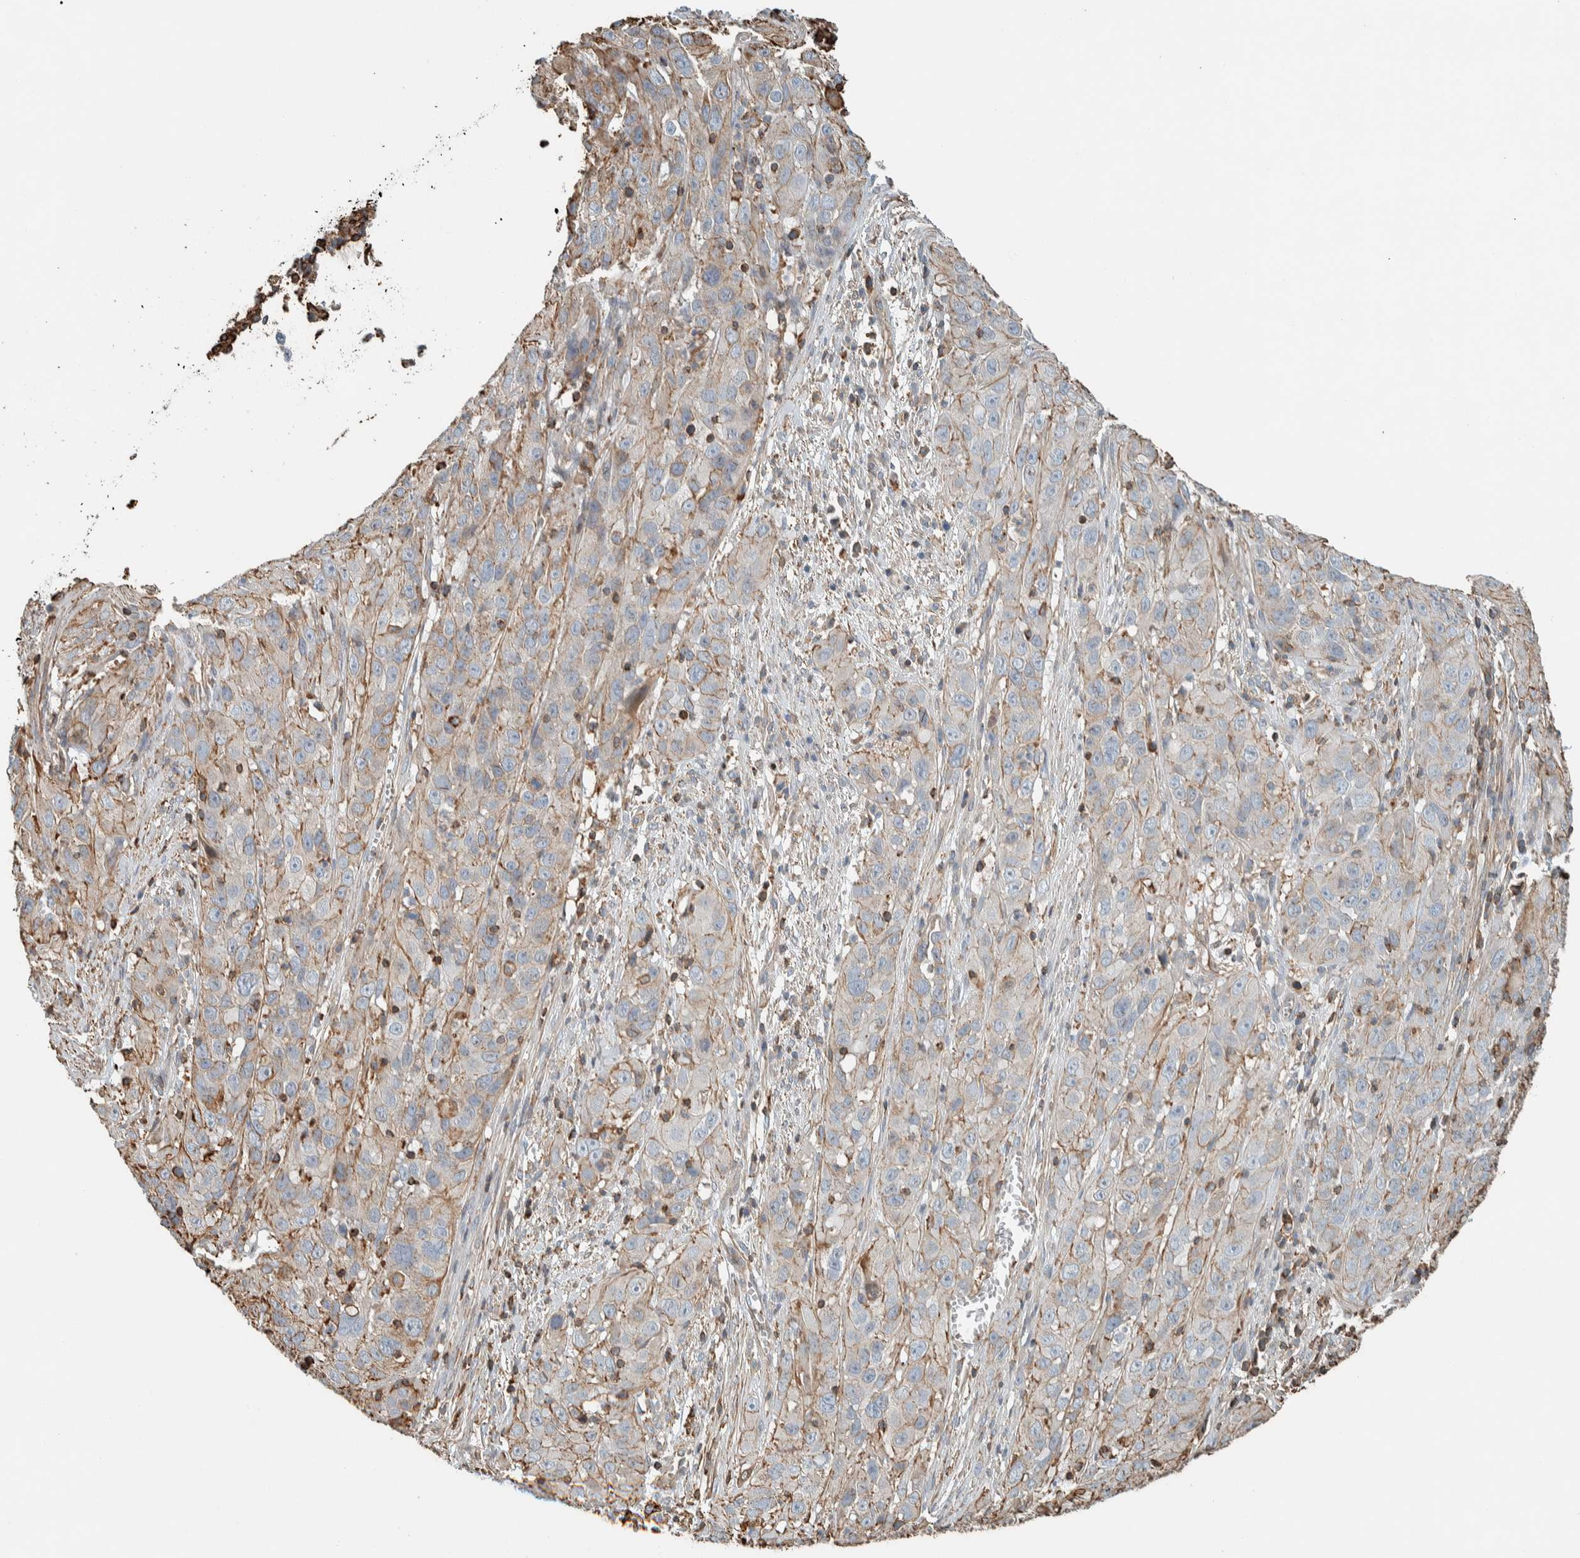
{"staining": {"intensity": "negative", "quantity": "none", "location": "none"}, "tissue": "cervical cancer", "cell_type": "Tumor cells", "image_type": "cancer", "snomed": [{"axis": "morphology", "description": "Squamous cell carcinoma, NOS"}, {"axis": "topography", "description": "Cervix"}], "caption": "Immunohistochemistry histopathology image of human cervical cancer stained for a protein (brown), which exhibits no expression in tumor cells.", "gene": "CTBP2", "patient": {"sex": "female", "age": 32}}